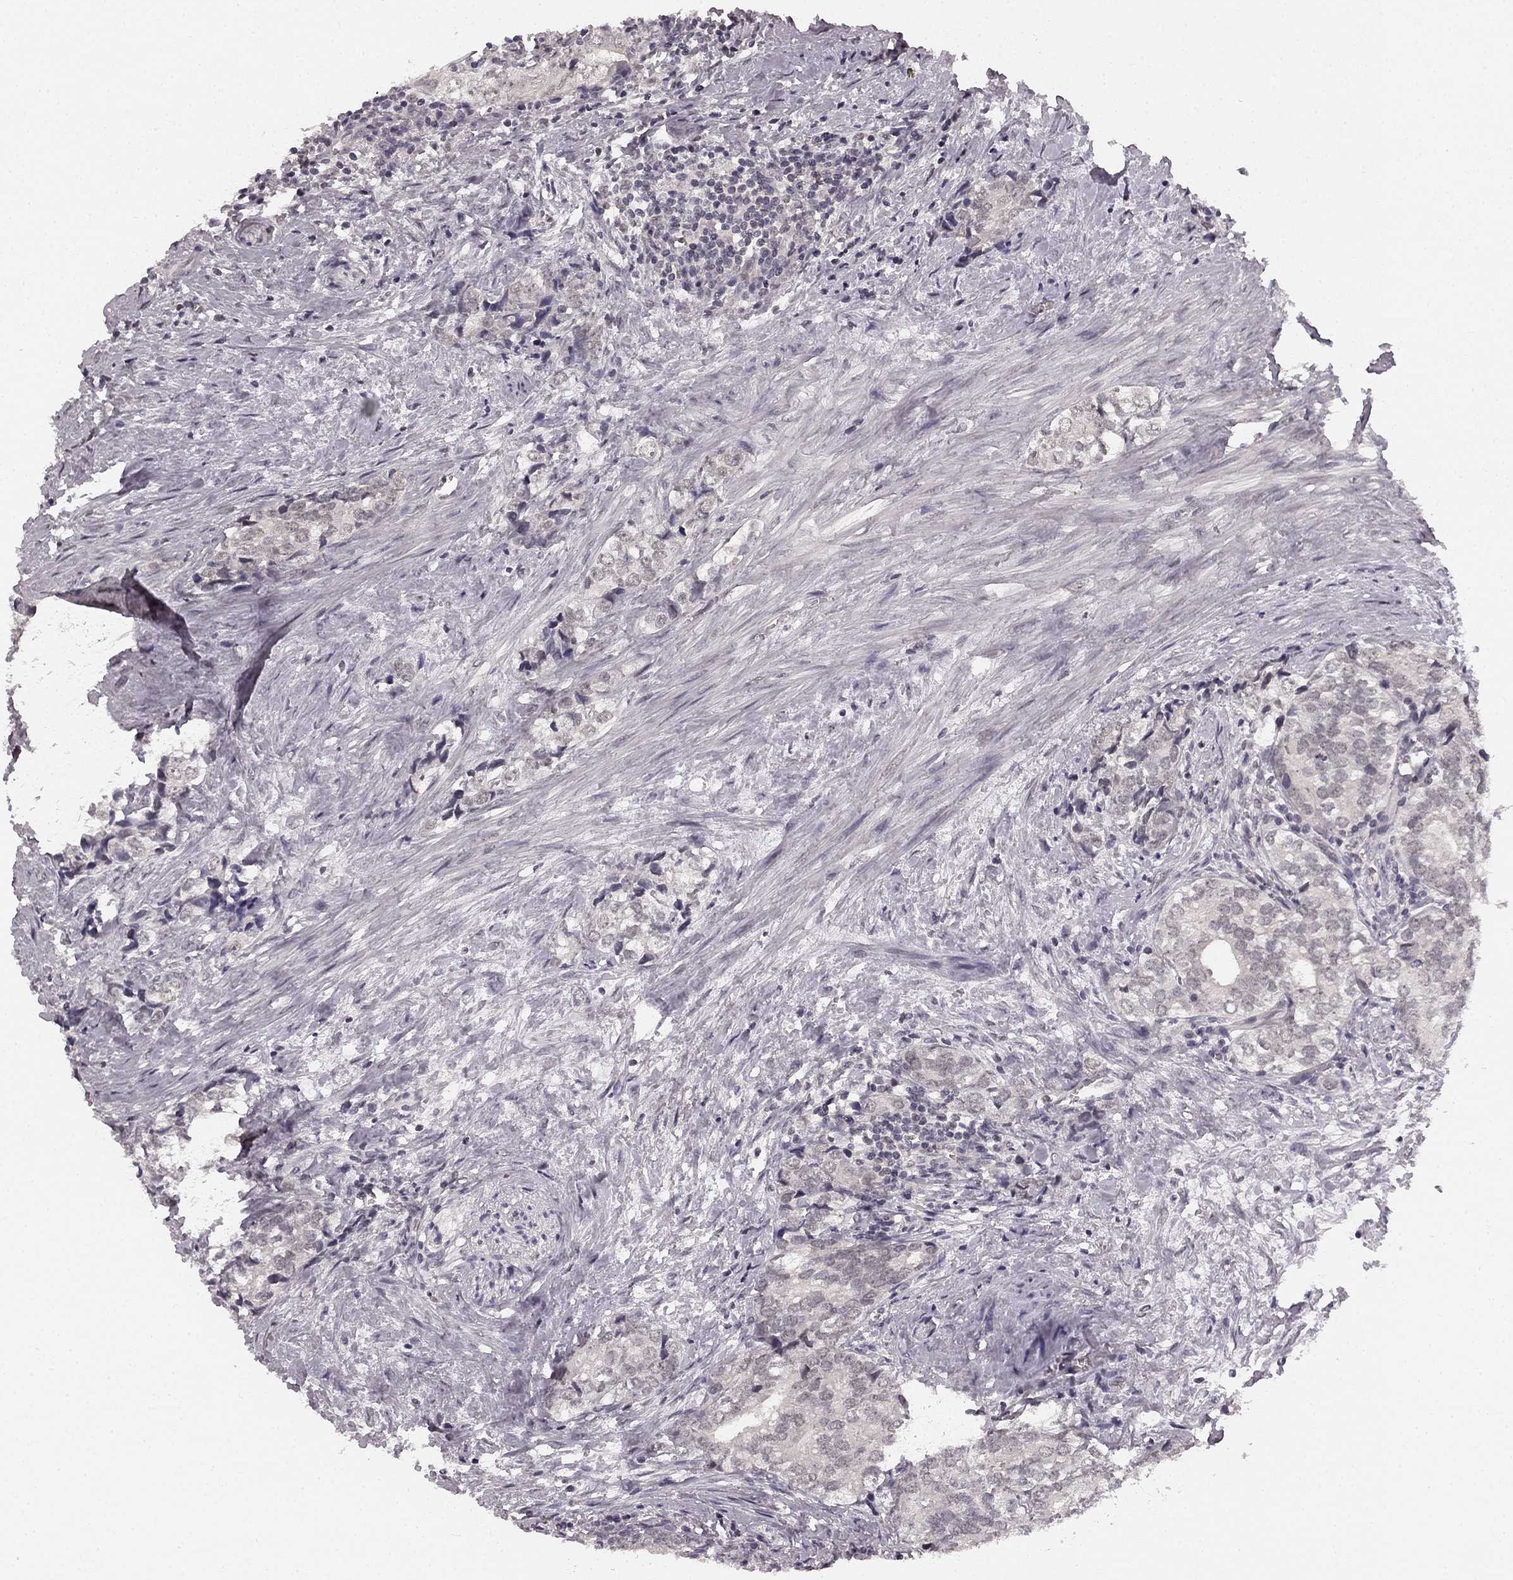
{"staining": {"intensity": "negative", "quantity": "none", "location": "none"}, "tissue": "prostate cancer", "cell_type": "Tumor cells", "image_type": "cancer", "snomed": [{"axis": "morphology", "description": "Adenocarcinoma, NOS"}, {"axis": "topography", "description": "Prostate and seminal vesicle, NOS"}], "caption": "A photomicrograph of prostate adenocarcinoma stained for a protein exhibits no brown staining in tumor cells.", "gene": "HCN4", "patient": {"sex": "male", "age": 63}}